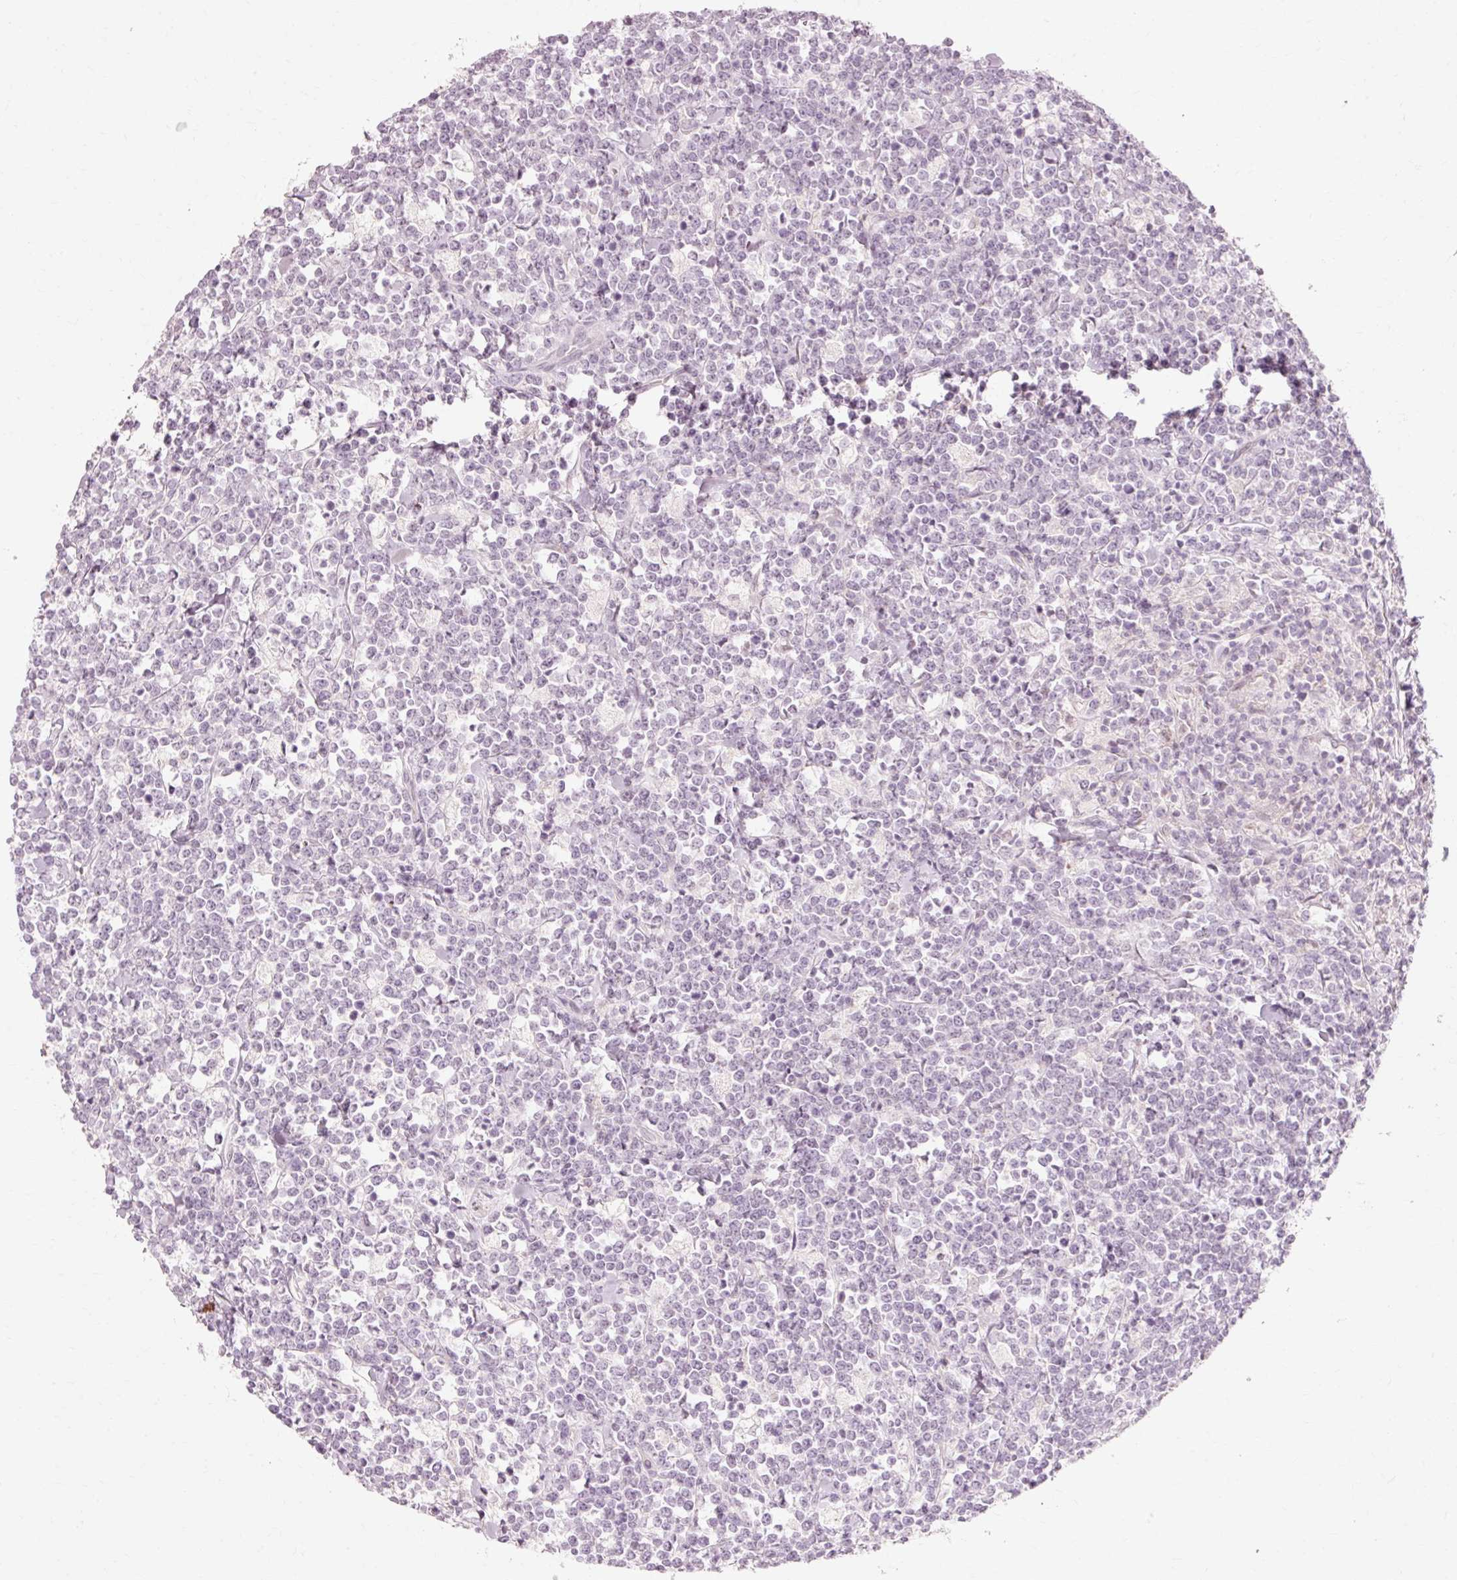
{"staining": {"intensity": "negative", "quantity": "none", "location": "none"}, "tissue": "lymphoma", "cell_type": "Tumor cells", "image_type": "cancer", "snomed": [{"axis": "morphology", "description": "Malignant lymphoma, non-Hodgkin's type, High grade"}, {"axis": "topography", "description": "Small intestine"}, {"axis": "topography", "description": "Colon"}], "caption": "Tumor cells show no significant positivity in lymphoma. (DAB (3,3'-diaminobenzidine) immunohistochemistry (IHC) visualized using brightfield microscopy, high magnification).", "gene": "TRIM73", "patient": {"sex": "male", "age": 8}}